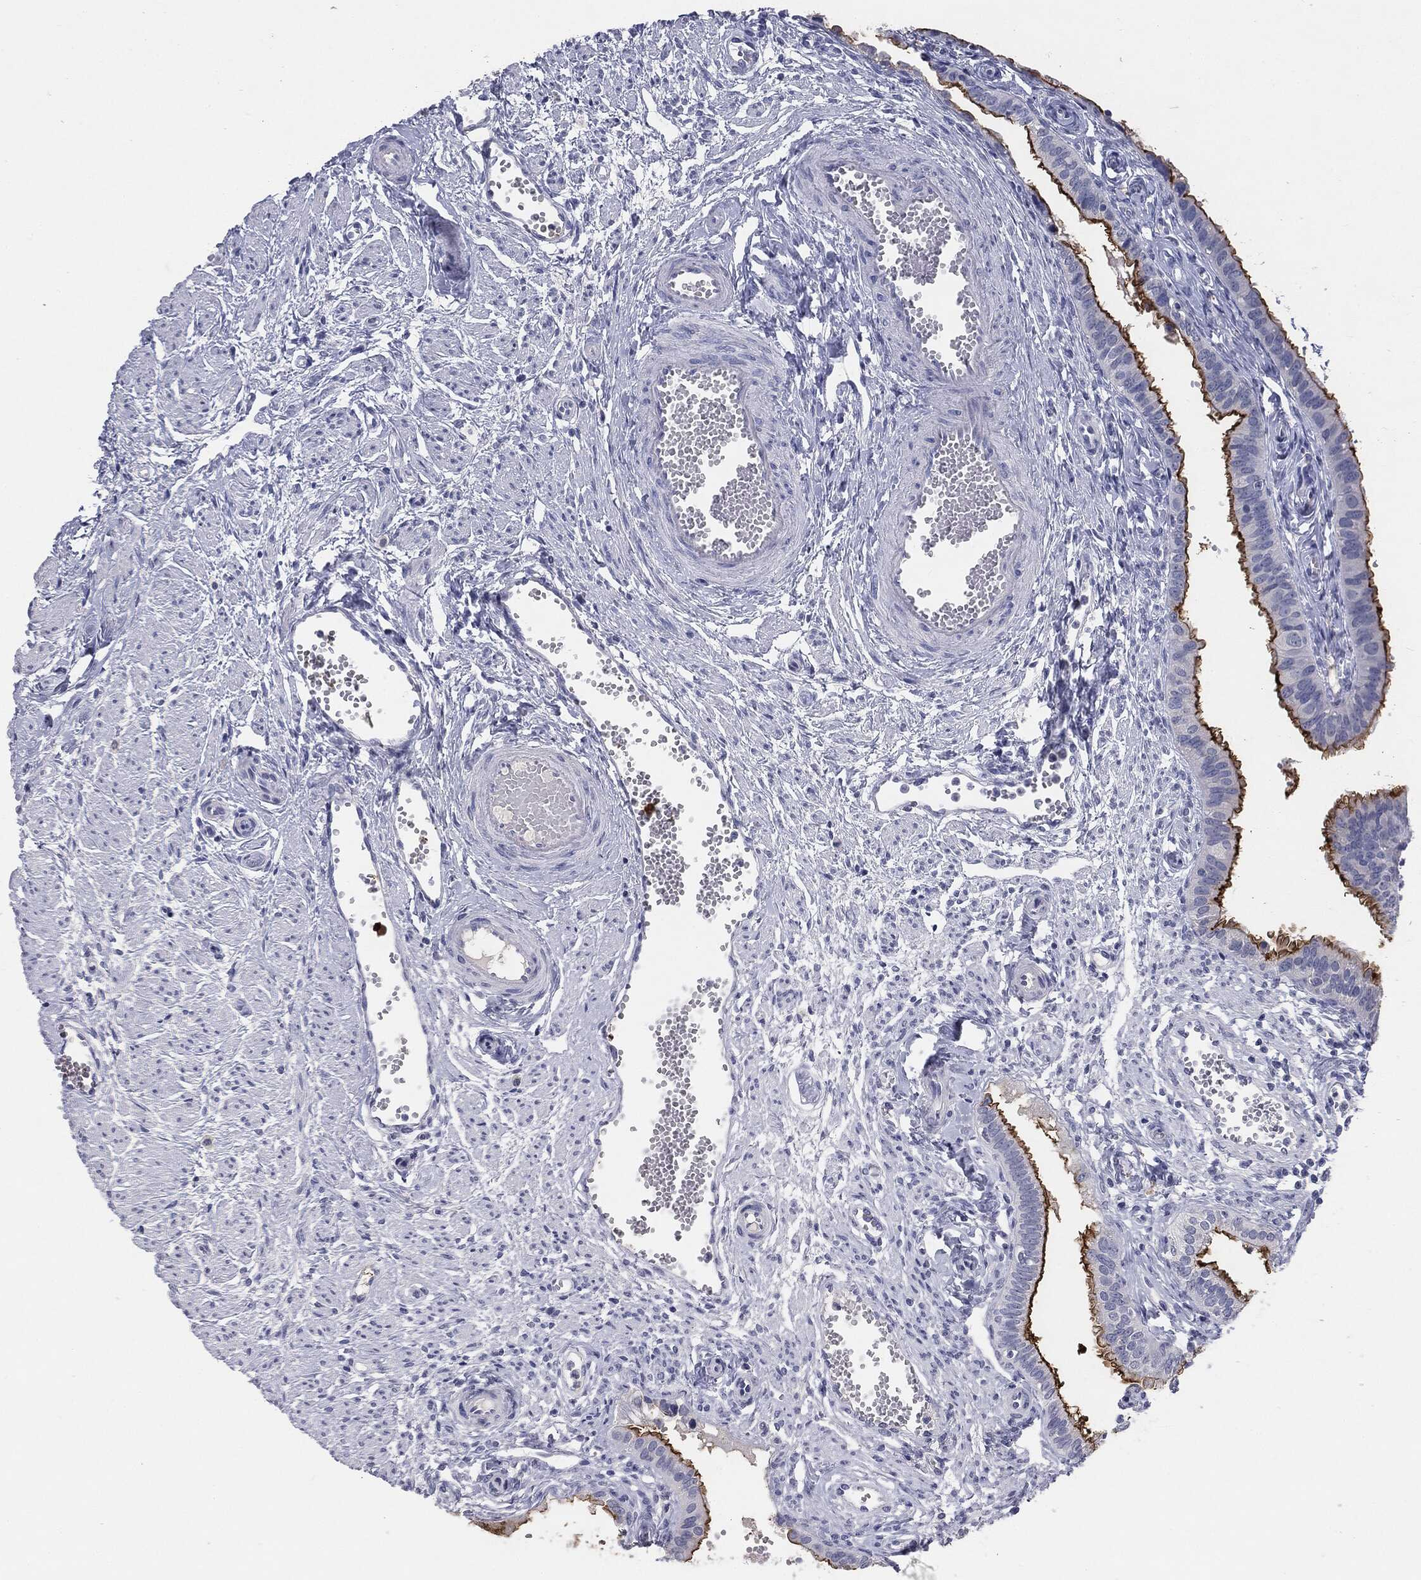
{"staining": {"intensity": "strong", "quantity": "25%-75%", "location": "cytoplasmic/membranous"}, "tissue": "fallopian tube", "cell_type": "Glandular cells", "image_type": "normal", "snomed": [{"axis": "morphology", "description": "Normal tissue, NOS"}, {"axis": "topography", "description": "Fallopian tube"}, {"axis": "topography", "description": "Ovary"}], "caption": "Immunohistochemical staining of unremarkable human fallopian tube reveals 25%-75% levels of strong cytoplasmic/membranous protein positivity in about 25%-75% of glandular cells.", "gene": "MUC1", "patient": {"sex": "female", "age": 49}}